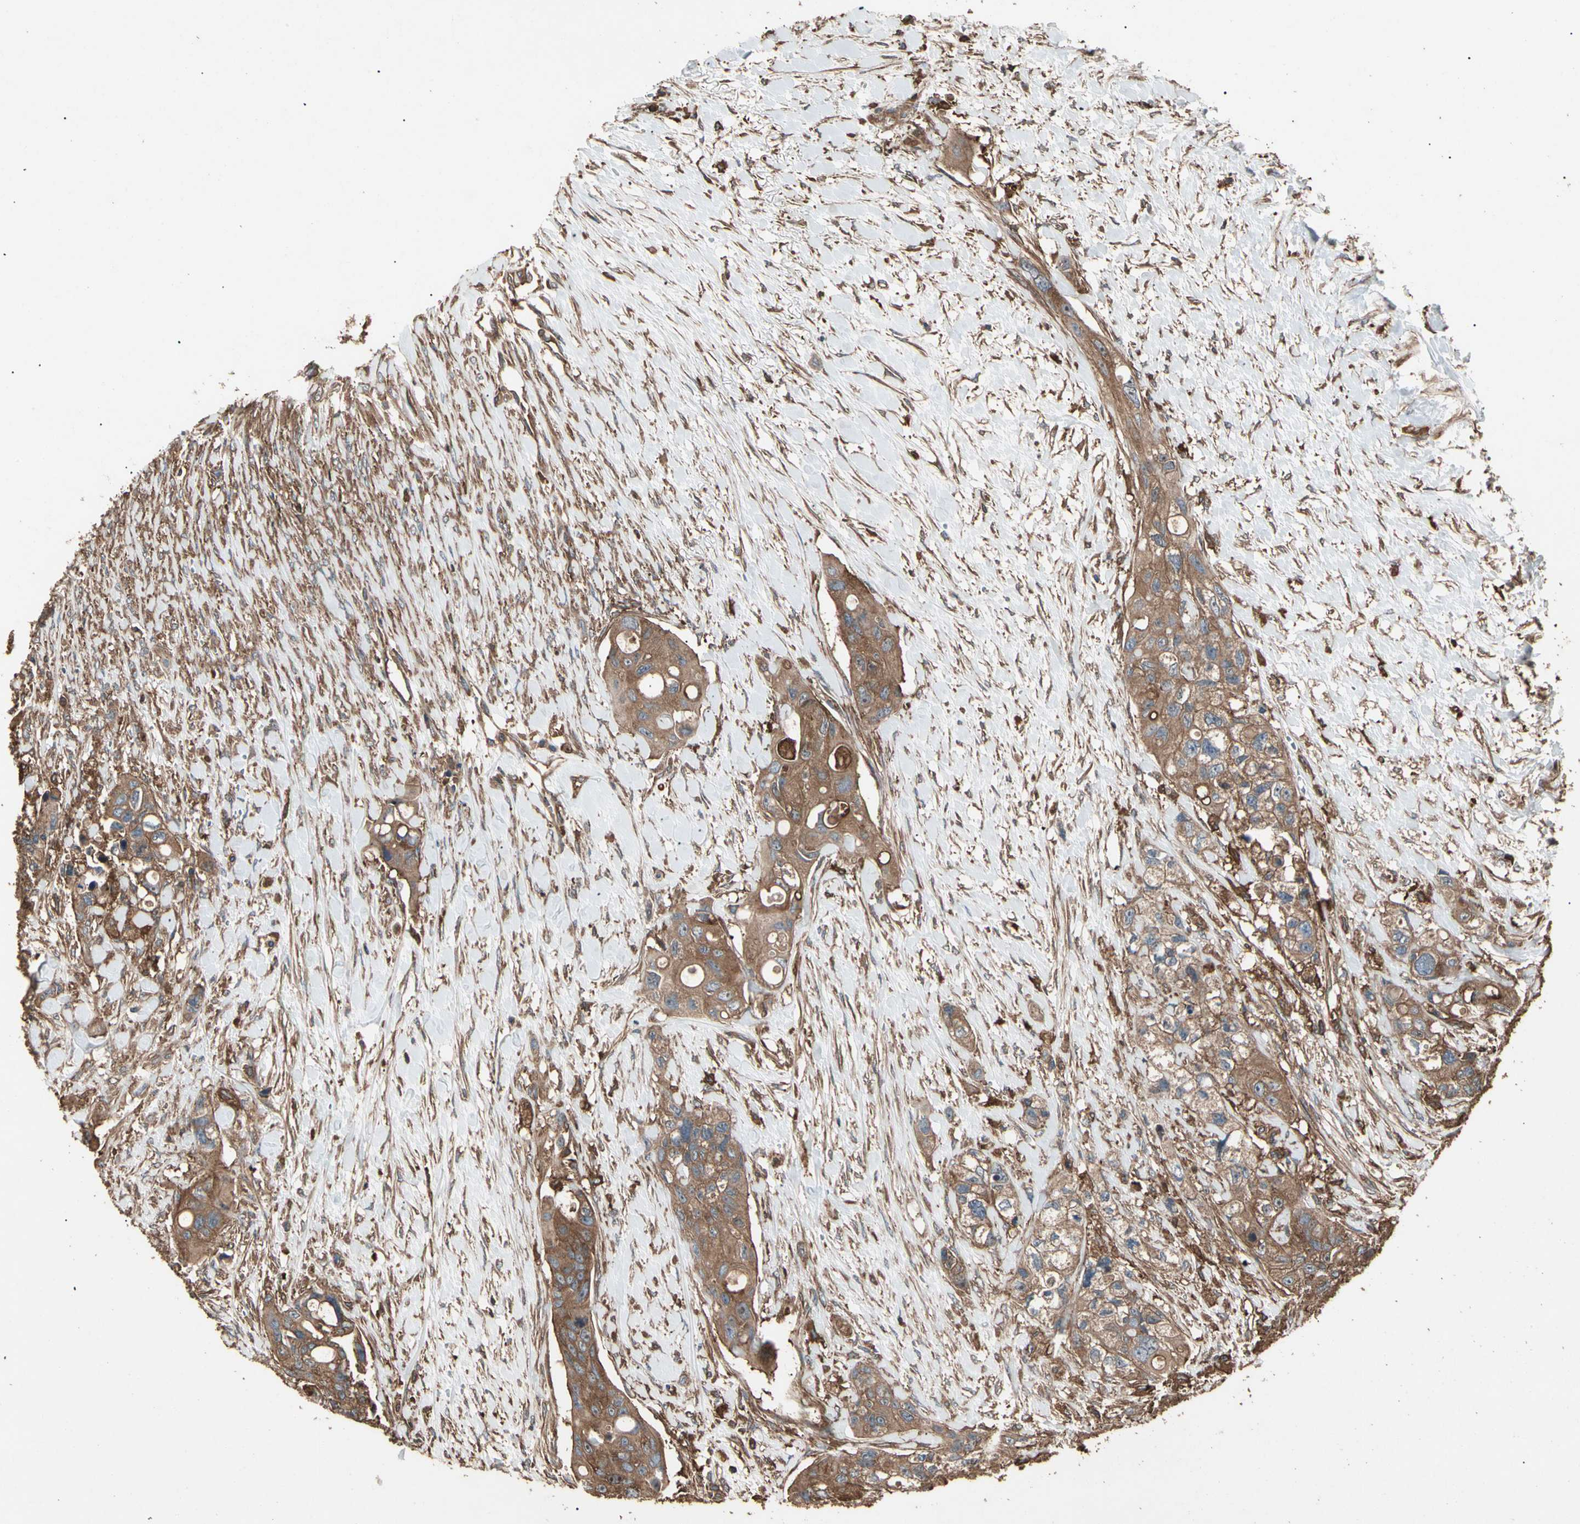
{"staining": {"intensity": "moderate", "quantity": ">75%", "location": "cytoplasmic/membranous"}, "tissue": "colorectal cancer", "cell_type": "Tumor cells", "image_type": "cancer", "snomed": [{"axis": "morphology", "description": "Adenocarcinoma, NOS"}, {"axis": "topography", "description": "Colon"}], "caption": "High-magnification brightfield microscopy of colorectal adenocarcinoma stained with DAB (3,3'-diaminobenzidine) (brown) and counterstained with hematoxylin (blue). tumor cells exhibit moderate cytoplasmic/membranous expression is appreciated in about>75% of cells.", "gene": "AGBL2", "patient": {"sex": "female", "age": 57}}